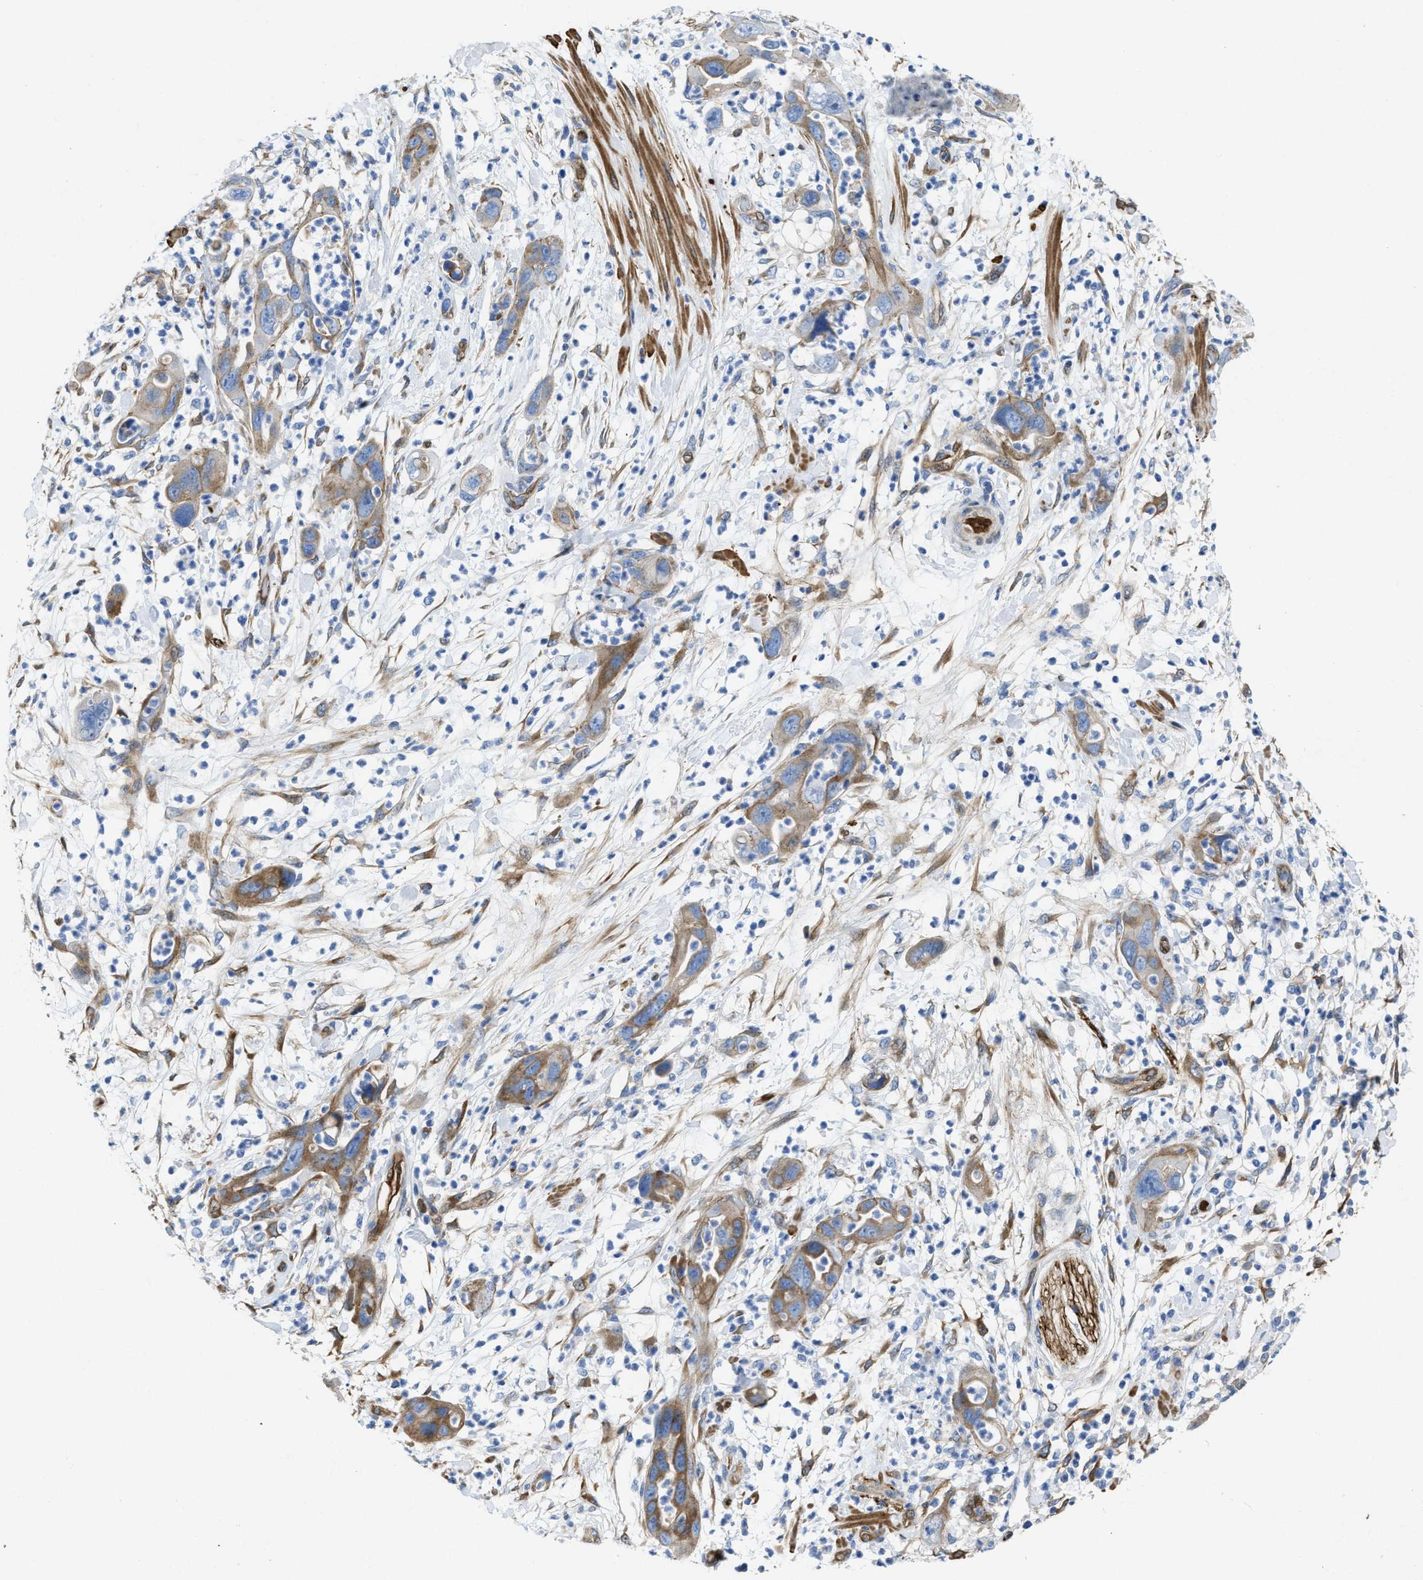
{"staining": {"intensity": "moderate", "quantity": "25%-75%", "location": "cytoplasmic/membranous"}, "tissue": "pancreatic cancer", "cell_type": "Tumor cells", "image_type": "cancer", "snomed": [{"axis": "morphology", "description": "Adenocarcinoma, NOS"}, {"axis": "topography", "description": "Pancreas"}], "caption": "Protein expression analysis of human pancreatic cancer (adenocarcinoma) reveals moderate cytoplasmic/membranous positivity in approximately 25%-75% of tumor cells.", "gene": "ASS1", "patient": {"sex": "female", "age": 71}}